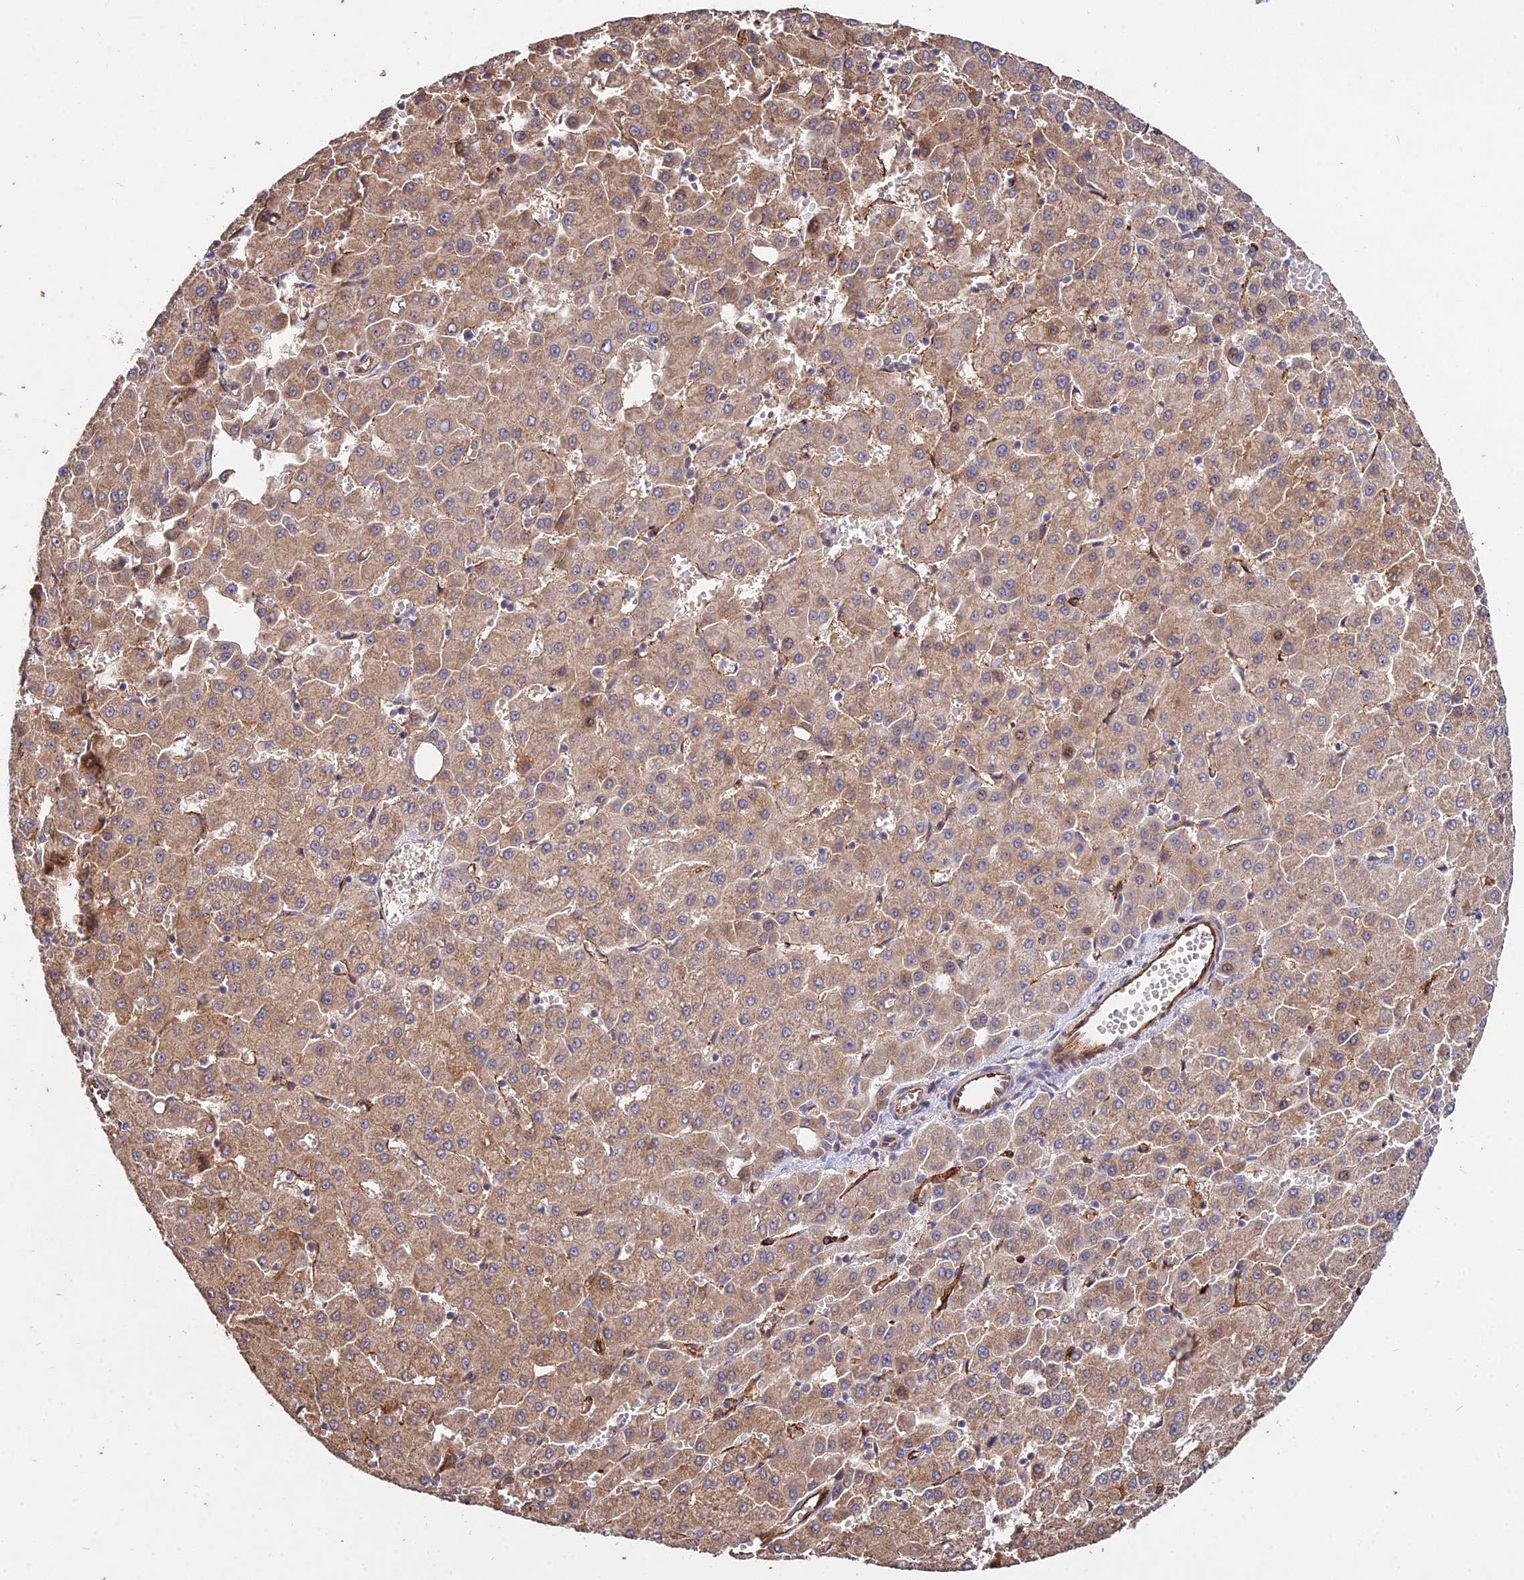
{"staining": {"intensity": "moderate", "quantity": ">75%", "location": "cytoplasmic/membranous"}, "tissue": "liver cancer", "cell_type": "Tumor cells", "image_type": "cancer", "snomed": [{"axis": "morphology", "description": "Carcinoma, Hepatocellular, NOS"}, {"axis": "topography", "description": "Liver"}], "caption": "Immunohistochemical staining of liver cancer (hepatocellular carcinoma) shows medium levels of moderate cytoplasmic/membranous protein positivity in approximately >75% of tumor cells. The staining is performed using DAB brown chromogen to label protein expression. The nuclei are counter-stained blue using hematoxylin.", "gene": "GRTP1", "patient": {"sex": "male", "age": 47}}